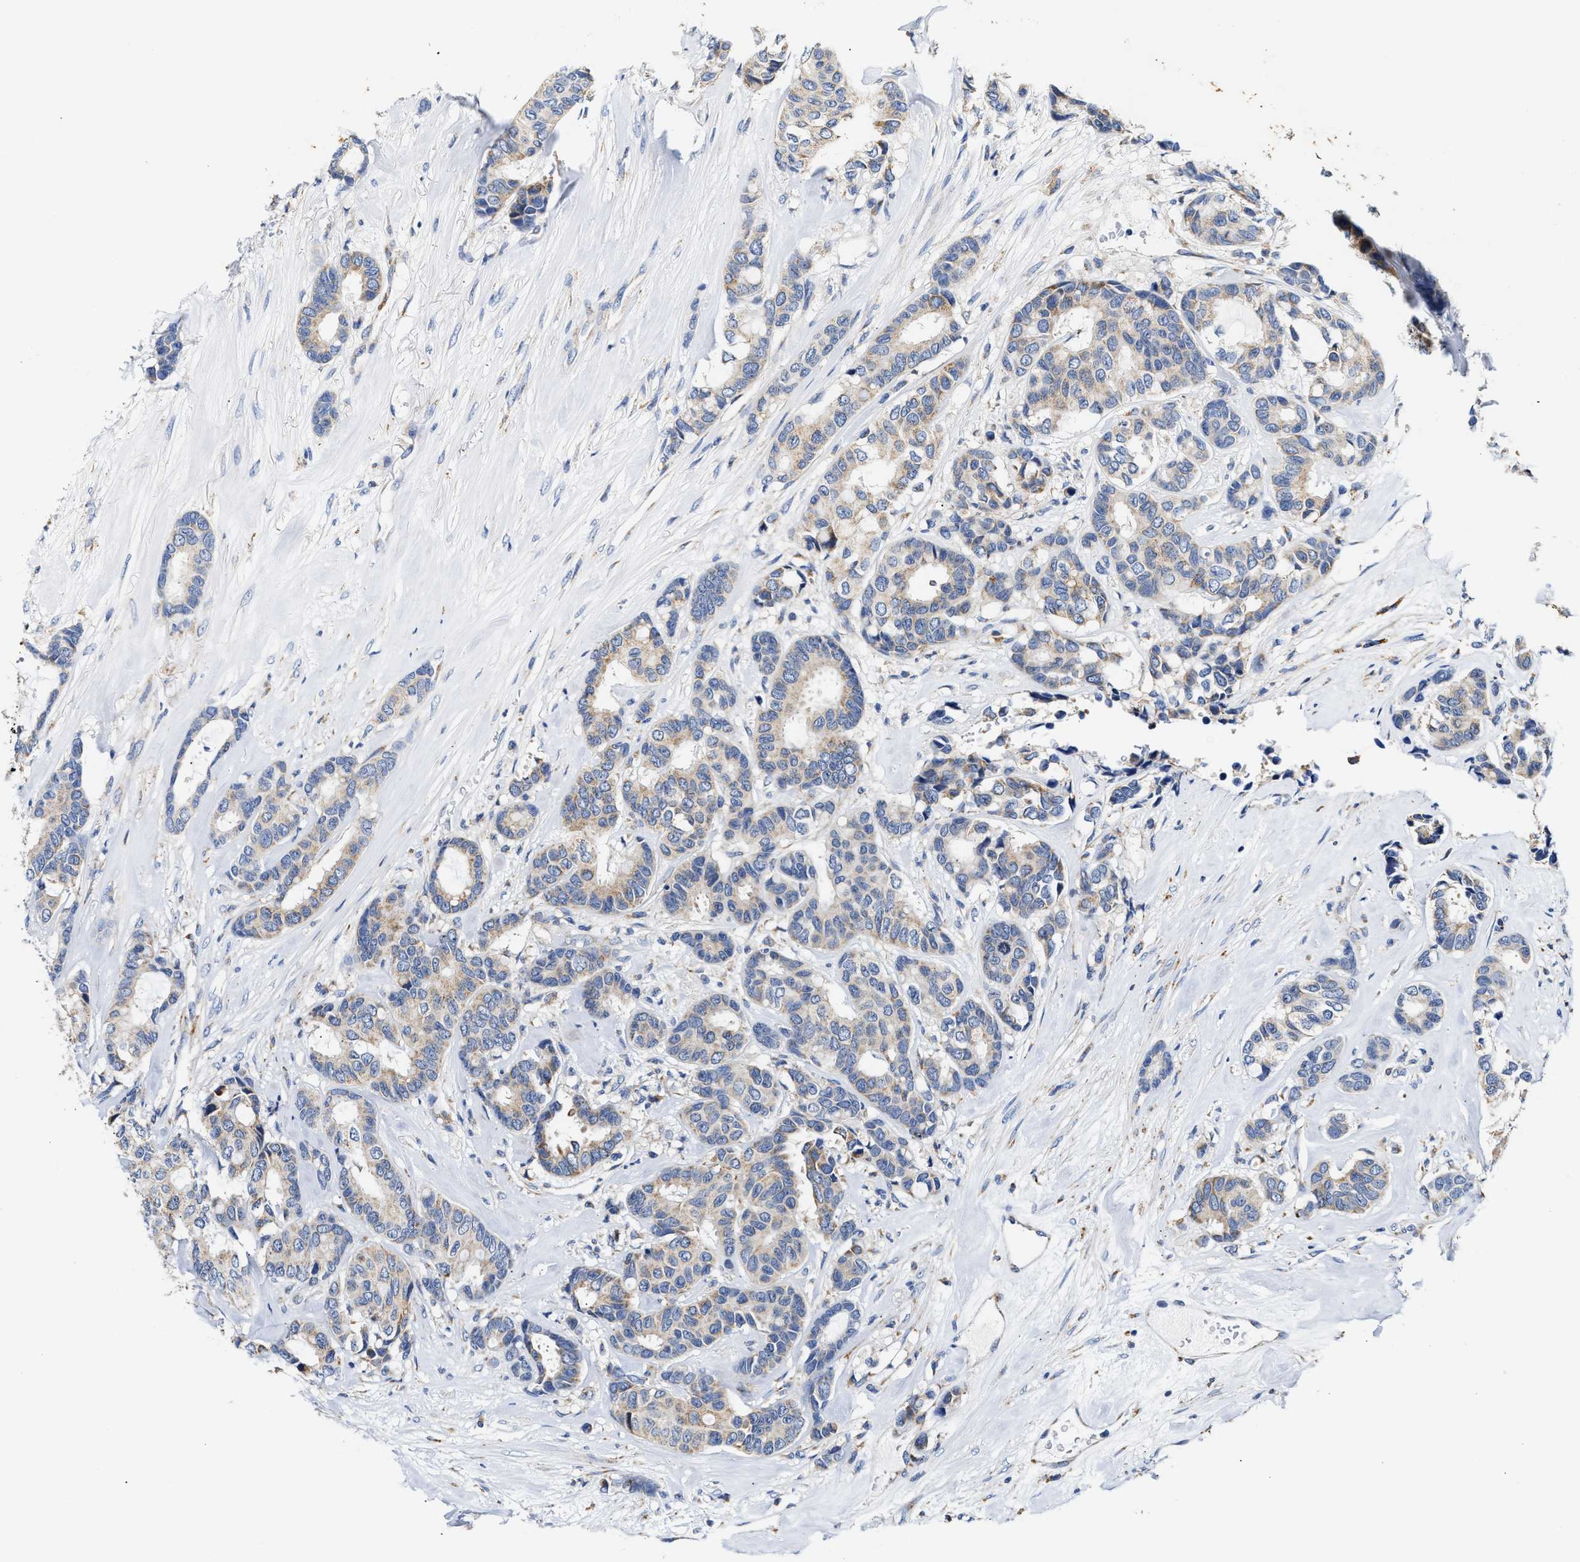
{"staining": {"intensity": "weak", "quantity": "25%-75%", "location": "cytoplasmic/membranous"}, "tissue": "breast cancer", "cell_type": "Tumor cells", "image_type": "cancer", "snomed": [{"axis": "morphology", "description": "Duct carcinoma"}, {"axis": "topography", "description": "Breast"}], "caption": "Brown immunohistochemical staining in human breast intraductal carcinoma demonstrates weak cytoplasmic/membranous expression in approximately 25%-75% of tumor cells. The staining was performed using DAB to visualize the protein expression in brown, while the nuclei were stained in blue with hematoxylin (Magnification: 20x).", "gene": "ACADVL", "patient": {"sex": "female", "age": 87}}